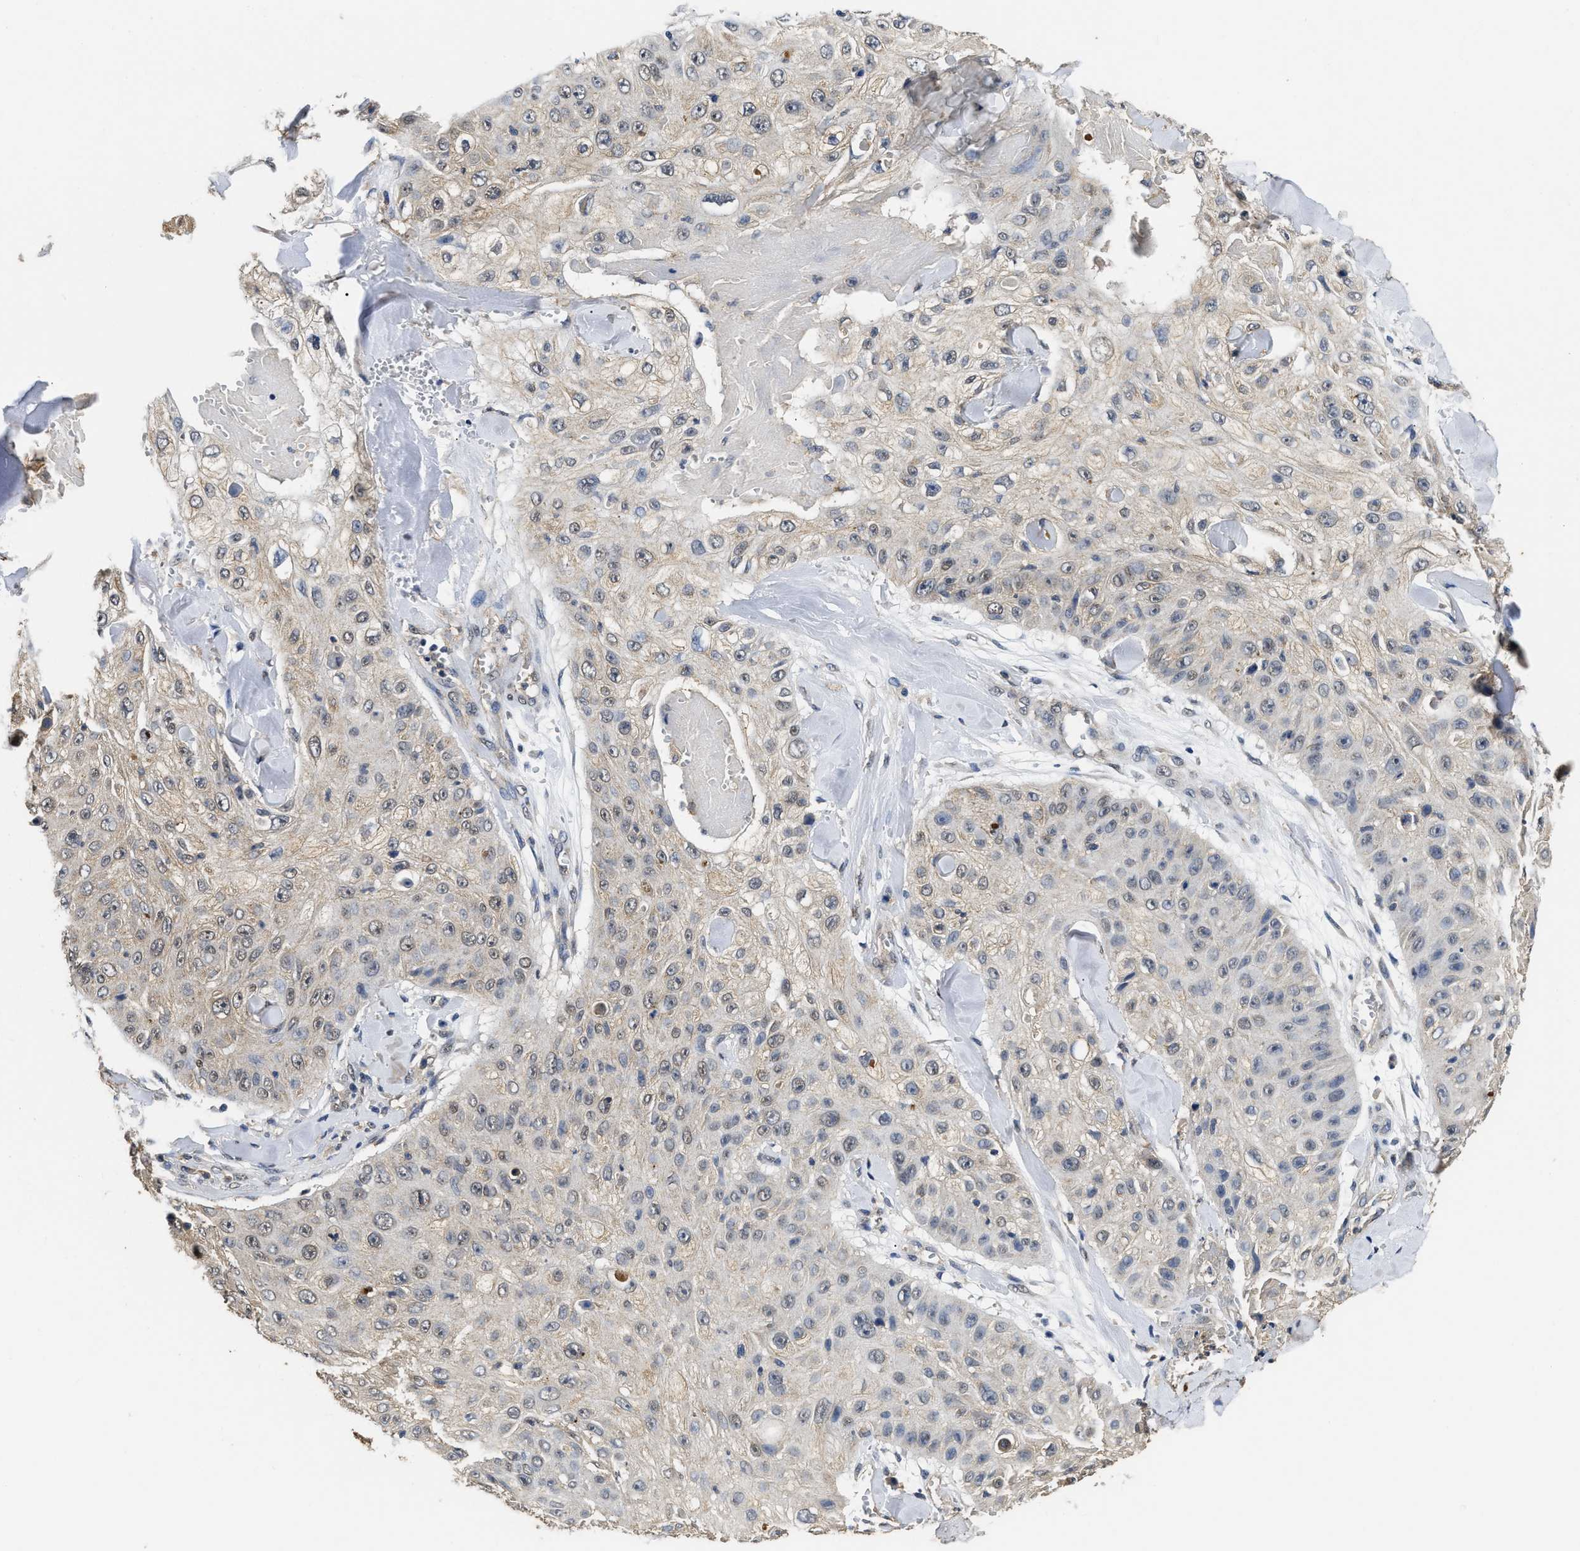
{"staining": {"intensity": "moderate", "quantity": "25%-75%", "location": "cytoplasmic/membranous"}, "tissue": "skin cancer", "cell_type": "Tumor cells", "image_type": "cancer", "snomed": [{"axis": "morphology", "description": "Squamous cell carcinoma, NOS"}, {"axis": "topography", "description": "Skin"}], "caption": "This is an image of IHC staining of skin cancer, which shows moderate expression in the cytoplasmic/membranous of tumor cells.", "gene": "CTNNA1", "patient": {"sex": "male", "age": 86}}